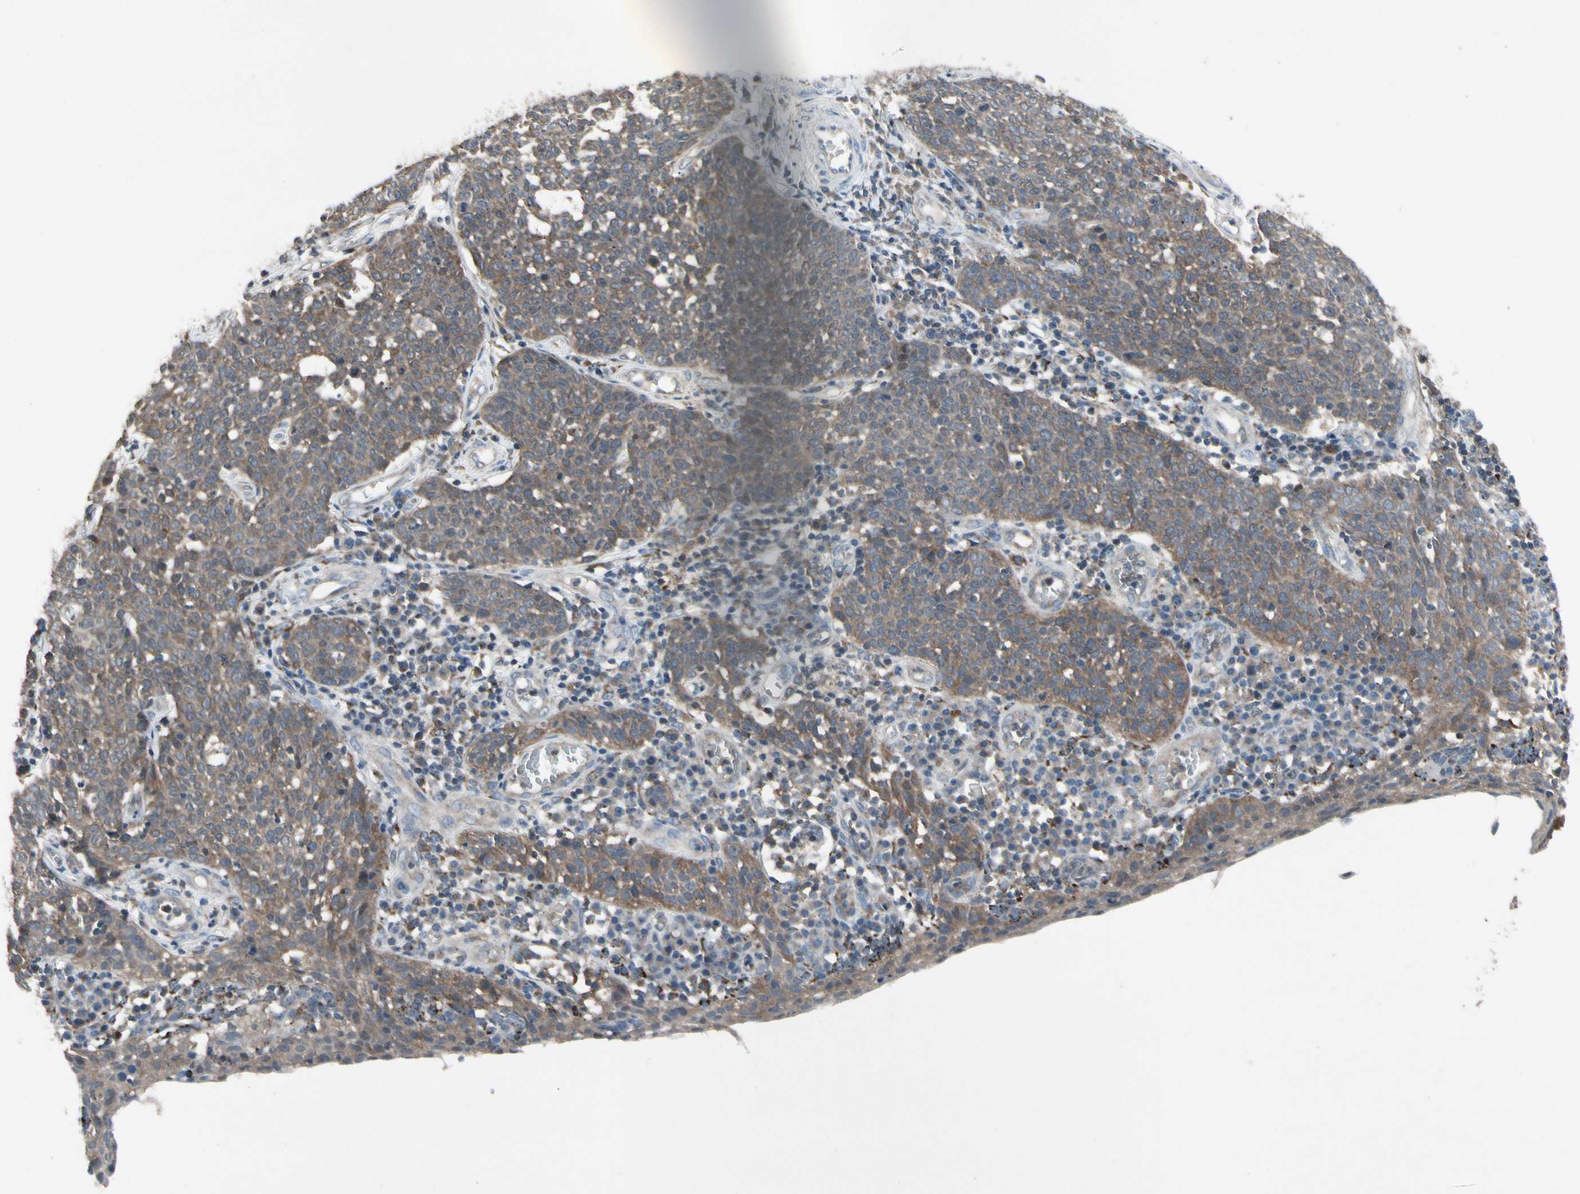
{"staining": {"intensity": "moderate", "quantity": "25%-75%", "location": "cytoplasmic/membranous"}, "tissue": "cervical cancer", "cell_type": "Tumor cells", "image_type": "cancer", "snomed": [{"axis": "morphology", "description": "Squamous cell carcinoma, NOS"}, {"axis": "topography", "description": "Cervix"}], "caption": "Immunohistochemistry image of neoplastic tissue: human cervical squamous cell carcinoma stained using immunohistochemistry displays medium levels of moderate protein expression localized specifically in the cytoplasmic/membranous of tumor cells, appearing as a cytoplasmic/membranous brown color.", "gene": "NMI", "patient": {"sex": "female", "age": 34}}